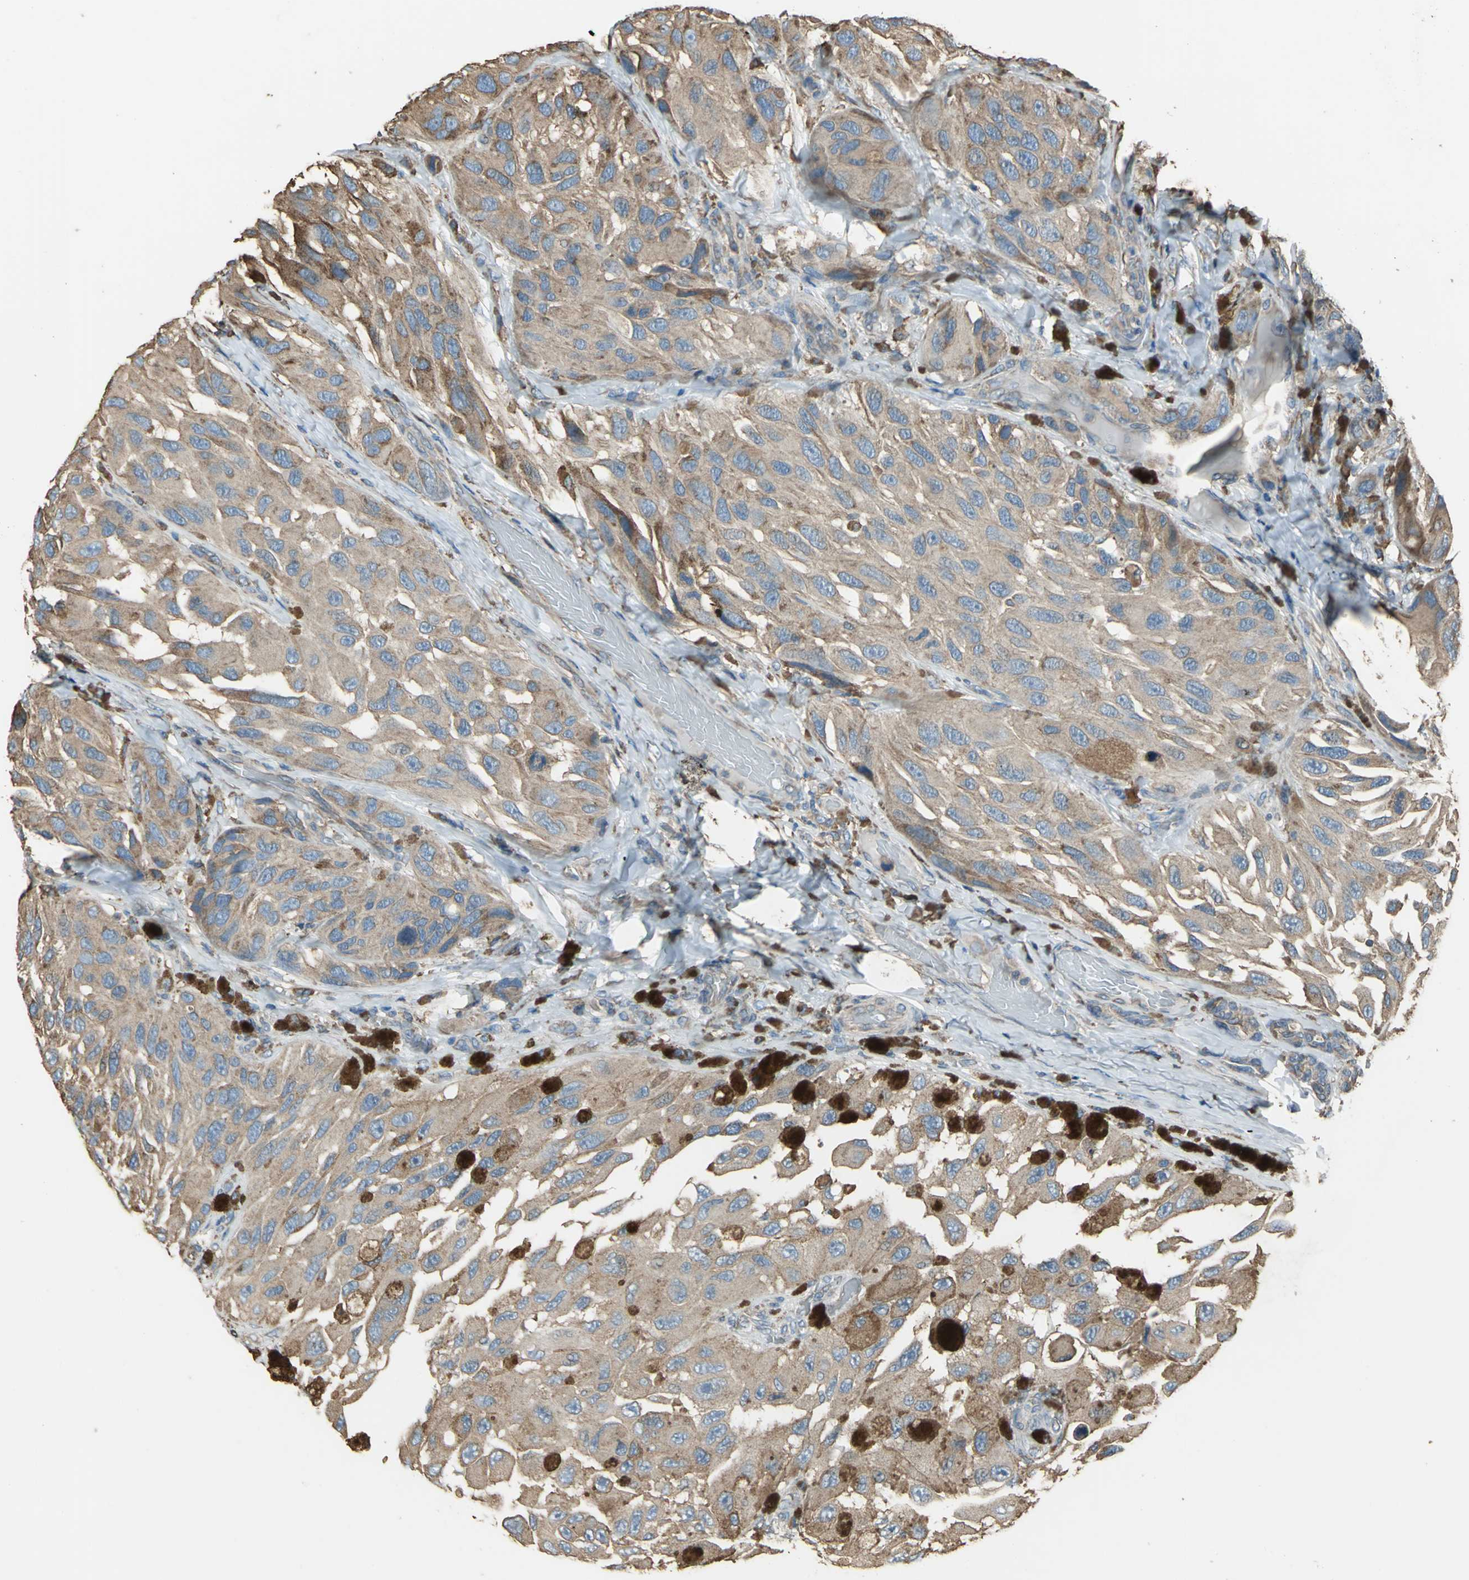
{"staining": {"intensity": "moderate", "quantity": ">75%", "location": "cytoplasmic/membranous"}, "tissue": "melanoma", "cell_type": "Tumor cells", "image_type": "cancer", "snomed": [{"axis": "morphology", "description": "Malignant melanoma, NOS"}, {"axis": "topography", "description": "Skin"}], "caption": "This is an image of IHC staining of melanoma, which shows moderate expression in the cytoplasmic/membranous of tumor cells.", "gene": "GPANK1", "patient": {"sex": "female", "age": 73}}